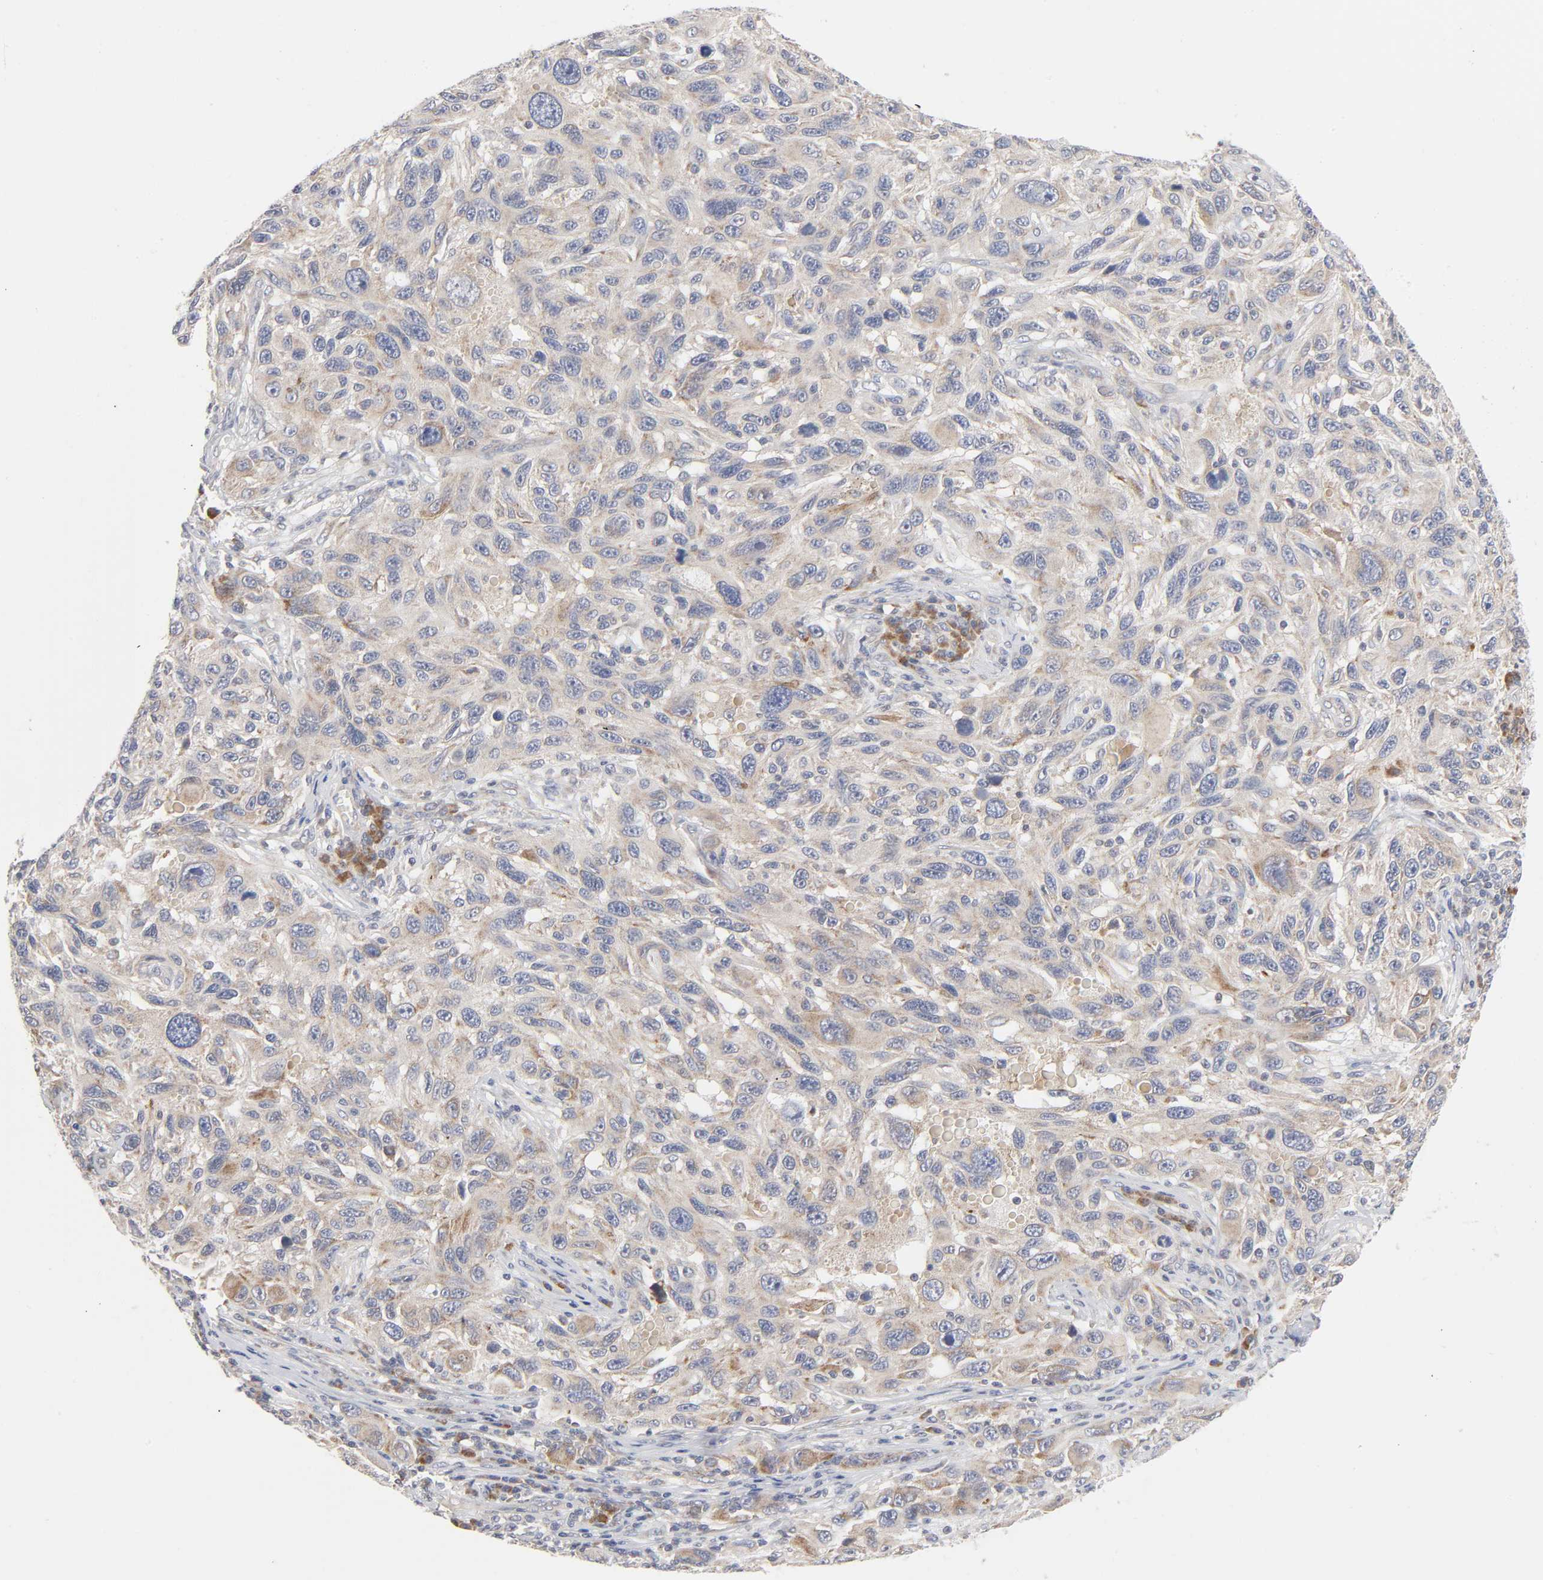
{"staining": {"intensity": "weak", "quantity": ">75%", "location": "cytoplasmic/membranous"}, "tissue": "melanoma", "cell_type": "Tumor cells", "image_type": "cancer", "snomed": [{"axis": "morphology", "description": "Malignant melanoma, NOS"}, {"axis": "topography", "description": "Skin"}], "caption": "Approximately >75% of tumor cells in malignant melanoma reveal weak cytoplasmic/membranous protein expression as visualized by brown immunohistochemical staining.", "gene": "IL4R", "patient": {"sex": "male", "age": 53}}